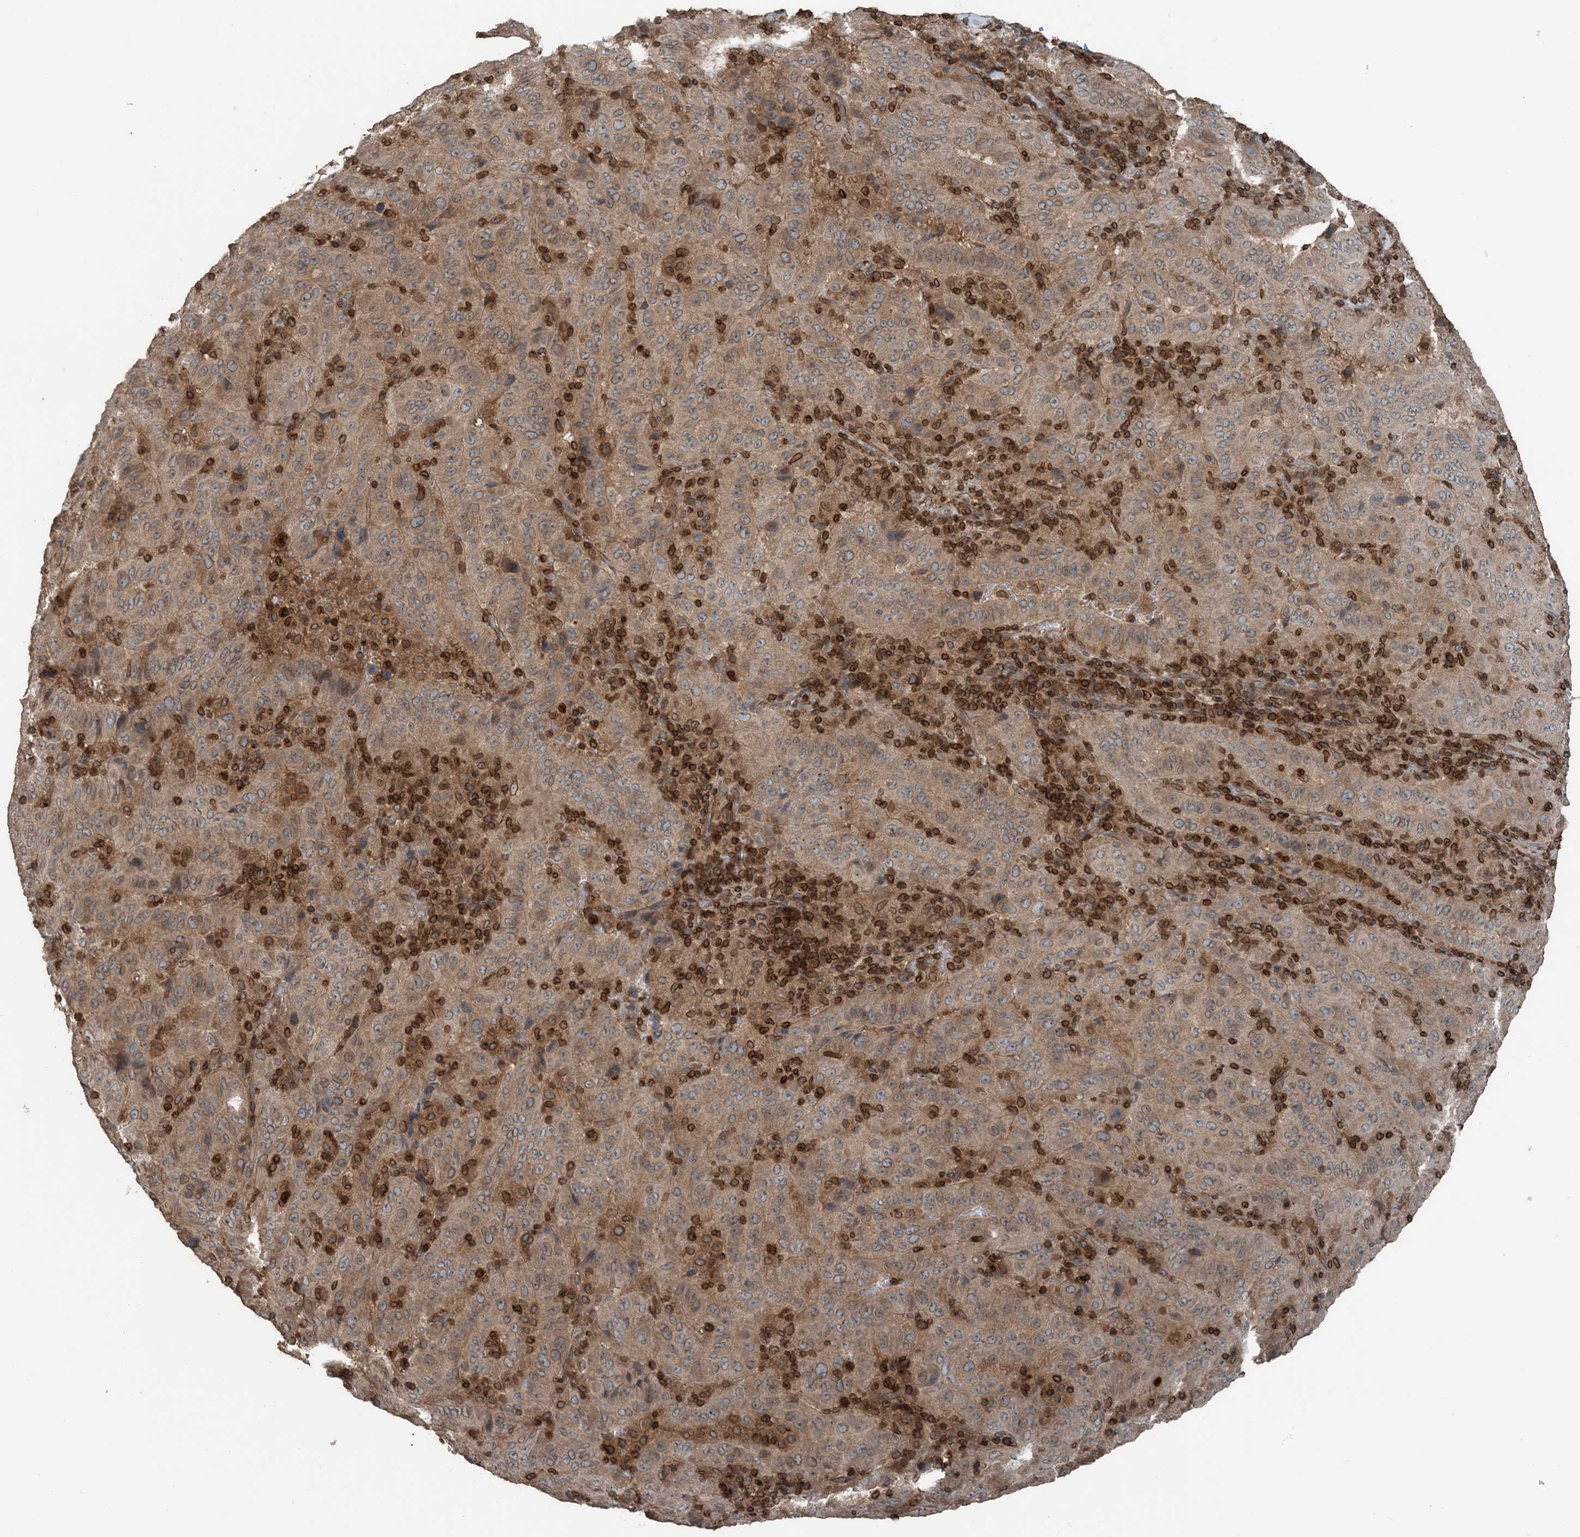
{"staining": {"intensity": "weak", "quantity": "25%-75%", "location": "cytoplasmic/membranous"}, "tissue": "pancreatic cancer", "cell_type": "Tumor cells", "image_type": "cancer", "snomed": [{"axis": "morphology", "description": "Adenocarcinoma, NOS"}, {"axis": "topography", "description": "Pancreas"}], "caption": "The image displays immunohistochemical staining of pancreatic cancer. There is weak cytoplasmic/membranous positivity is seen in about 25%-75% of tumor cells.", "gene": "ZFAND2B", "patient": {"sex": "male", "age": 63}}